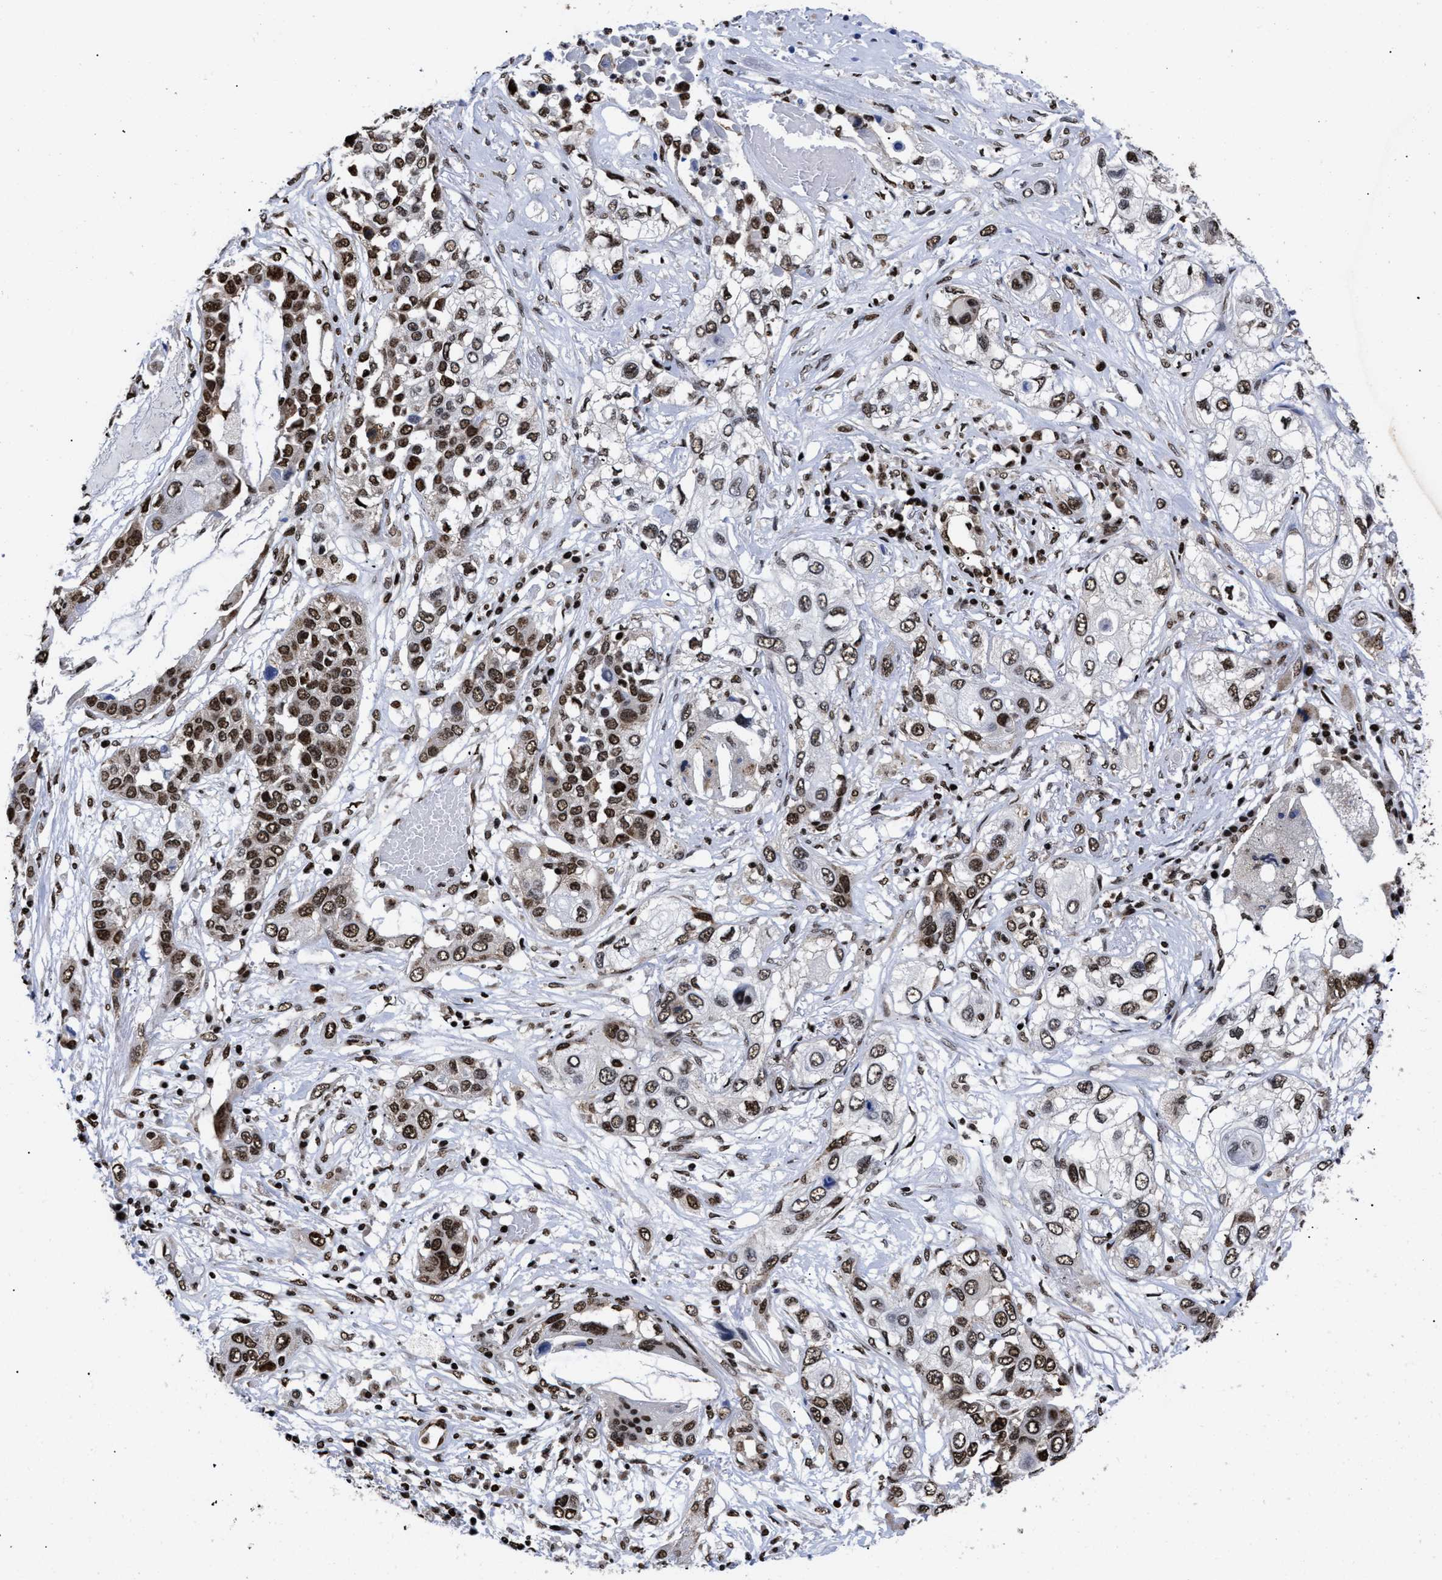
{"staining": {"intensity": "strong", "quantity": ">75%", "location": "nuclear"}, "tissue": "lung cancer", "cell_type": "Tumor cells", "image_type": "cancer", "snomed": [{"axis": "morphology", "description": "Squamous cell carcinoma, NOS"}, {"axis": "topography", "description": "Lung"}], "caption": "Strong nuclear staining for a protein is seen in about >75% of tumor cells of lung squamous cell carcinoma using immunohistochemistry (IHC).", "gene": "CALHM3", "patient": {"sex": "male", "age": 71}}